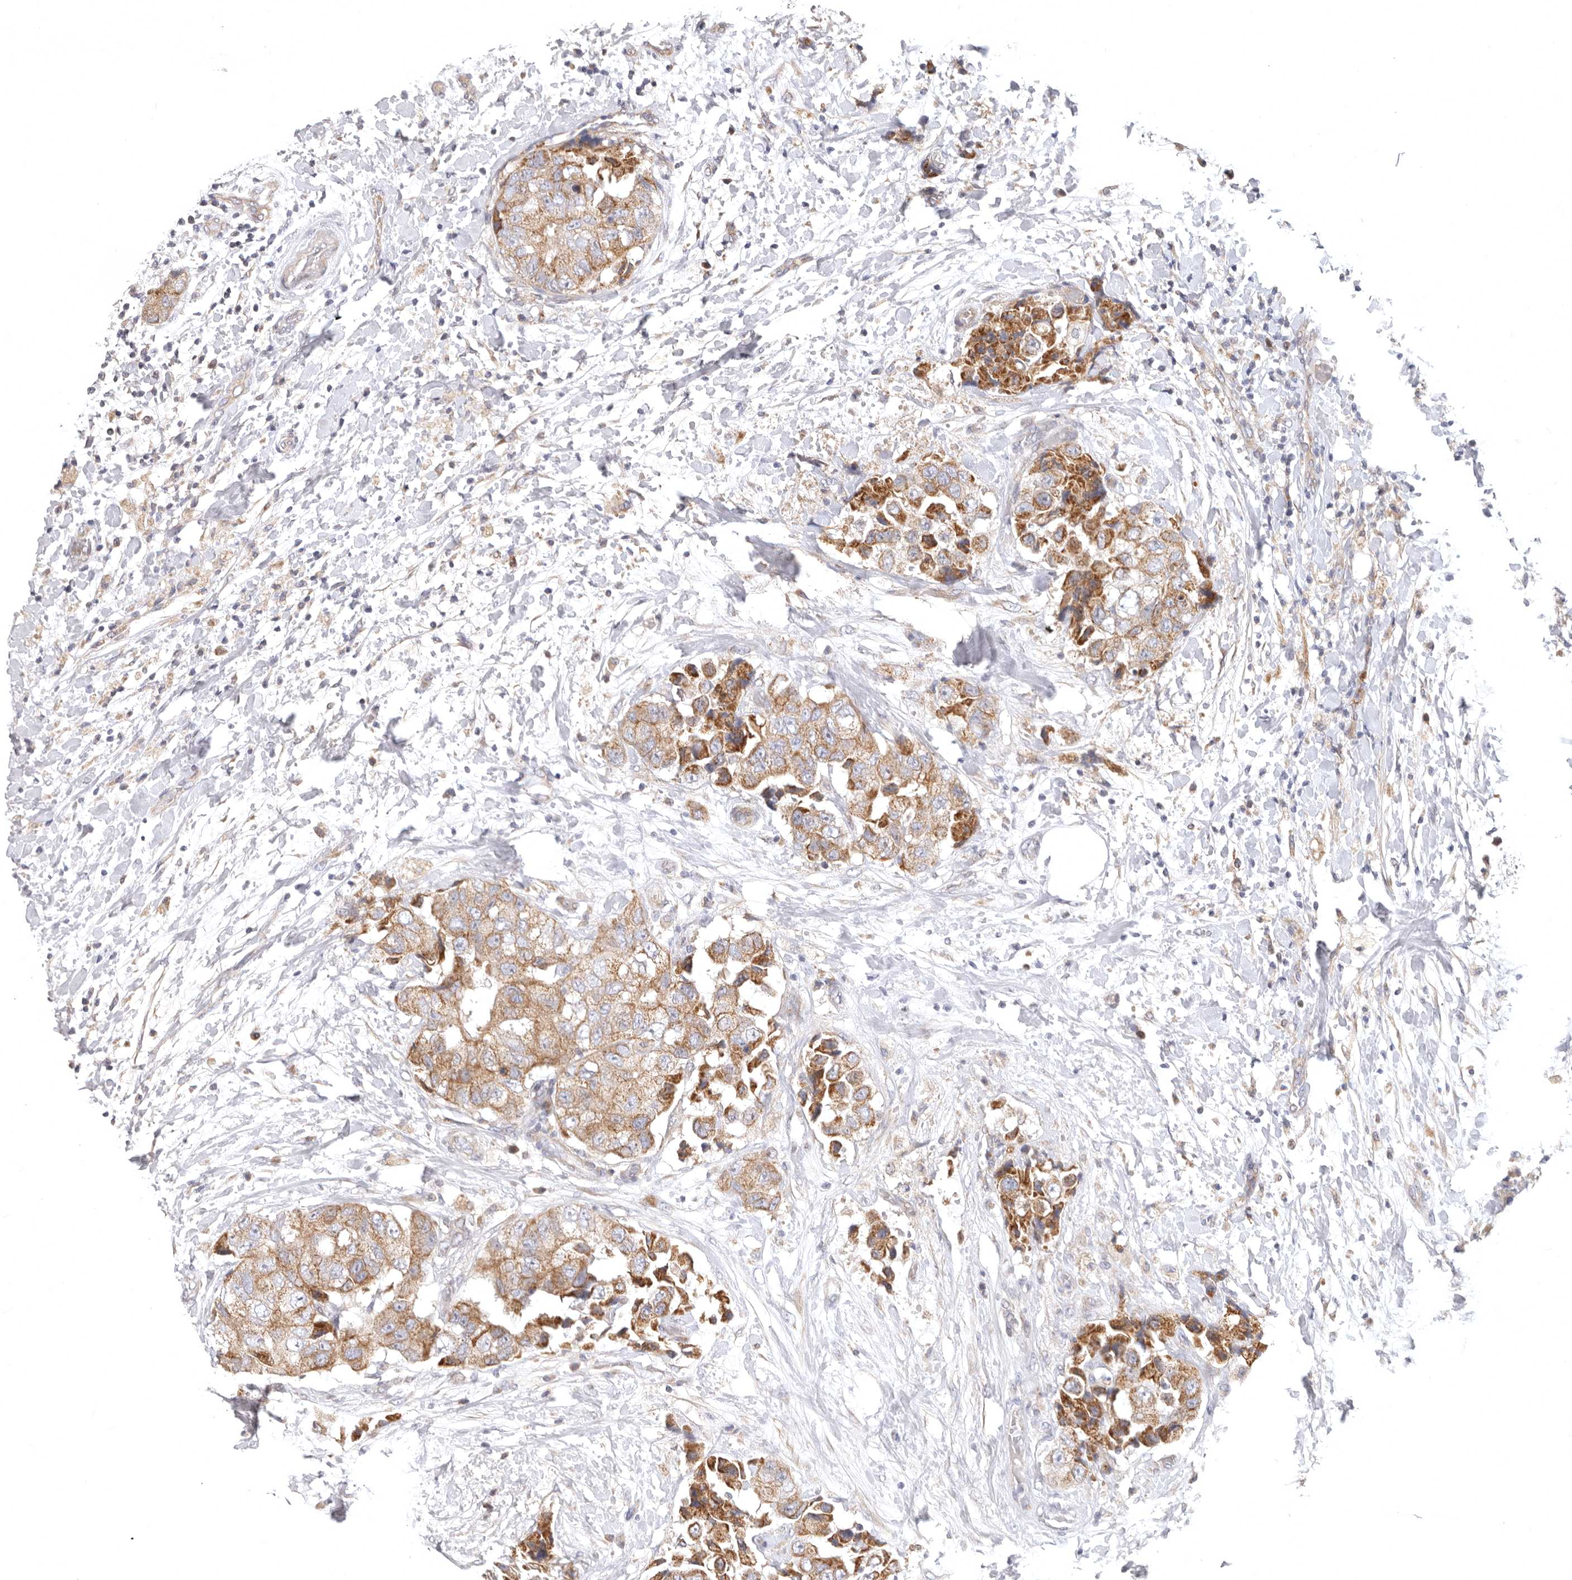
{"staining": {"intensity": "moderate", "quantity": ">75%", "location": "cytoplasmic/membranous"}, "tissue": "breast cancer", "cell_type": "Tumor cells", "image_type": "cancer", "snomed": [{"axis": "morphology", "description": "Normal tissue, NOS"}, {"axis": "morphology", "description": "Duct carcinoma"}, {"axis": "topography", "description": "Breast"}], "caption": "Human breast cancer stained with a brown dye exhibits moderate cytoplasmic/membranous positive expression in approximately >75% of tumor cells.", "gene": "TFB2M", "patient": {"sex": "female", "age": 62}}